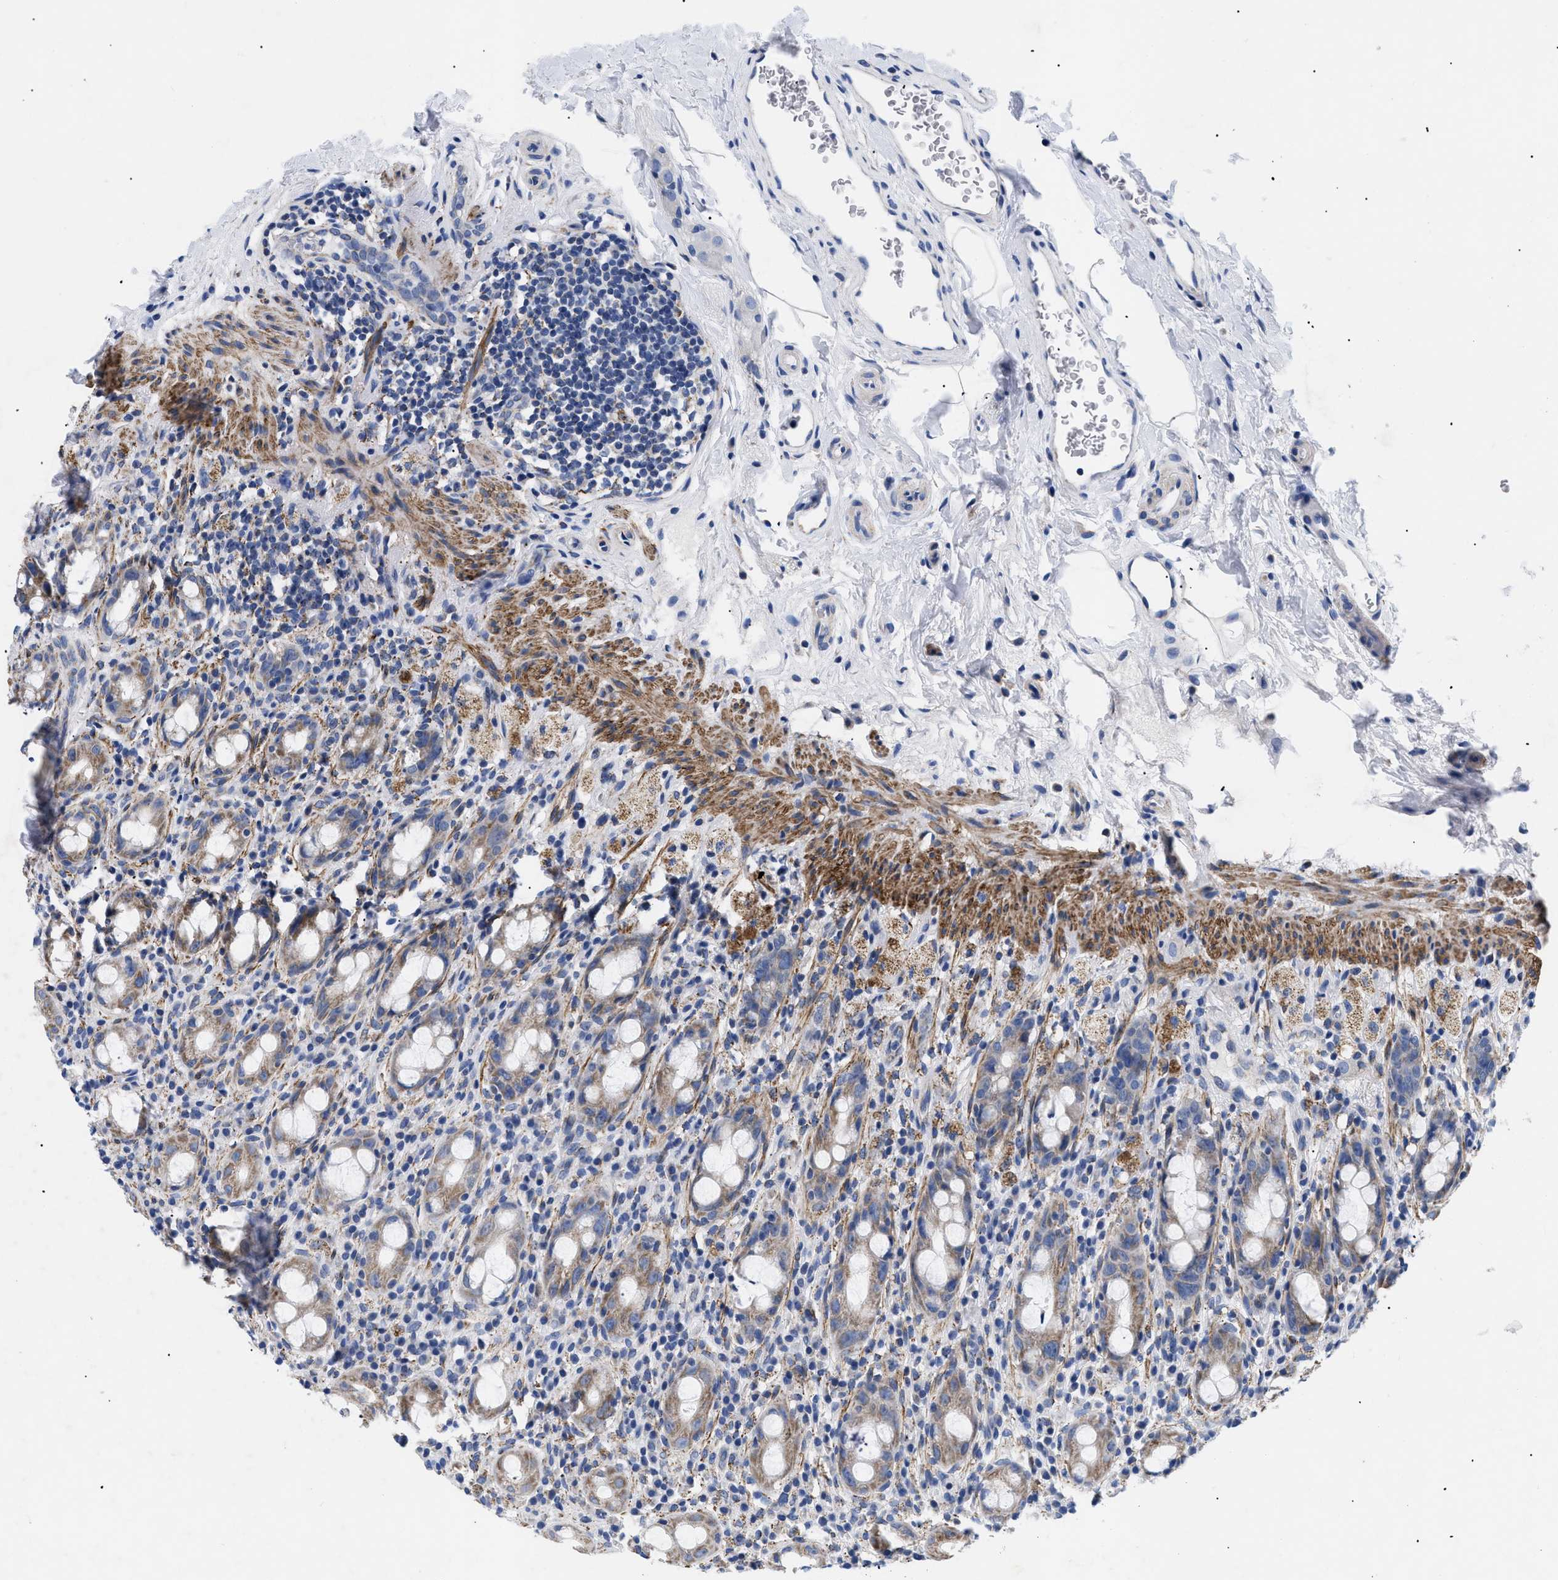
{"staining": {"intensity": "weak", "quantity": "25%-75%", "location": "cytoplasmic/membranous"}, "tissue": "rectum", "cell_type": "Glandular cells", "image_type": "normal", "snomed": [{"axis": "morphology", "description": "Normal tissue, NOS"}, {"axis": "topography", "description": "Rectum"}], "caption": "DAB immunohistochemical staining of unremarkable human rectum exhibits weak cytoplasmic/membranous protein staining in about 25%-75% of glandular cells. (DAB = brown stain, brightfield microscopy at high magnification).", "gene": "GPR149", "patient": {"sex": "male", "age": 44}}